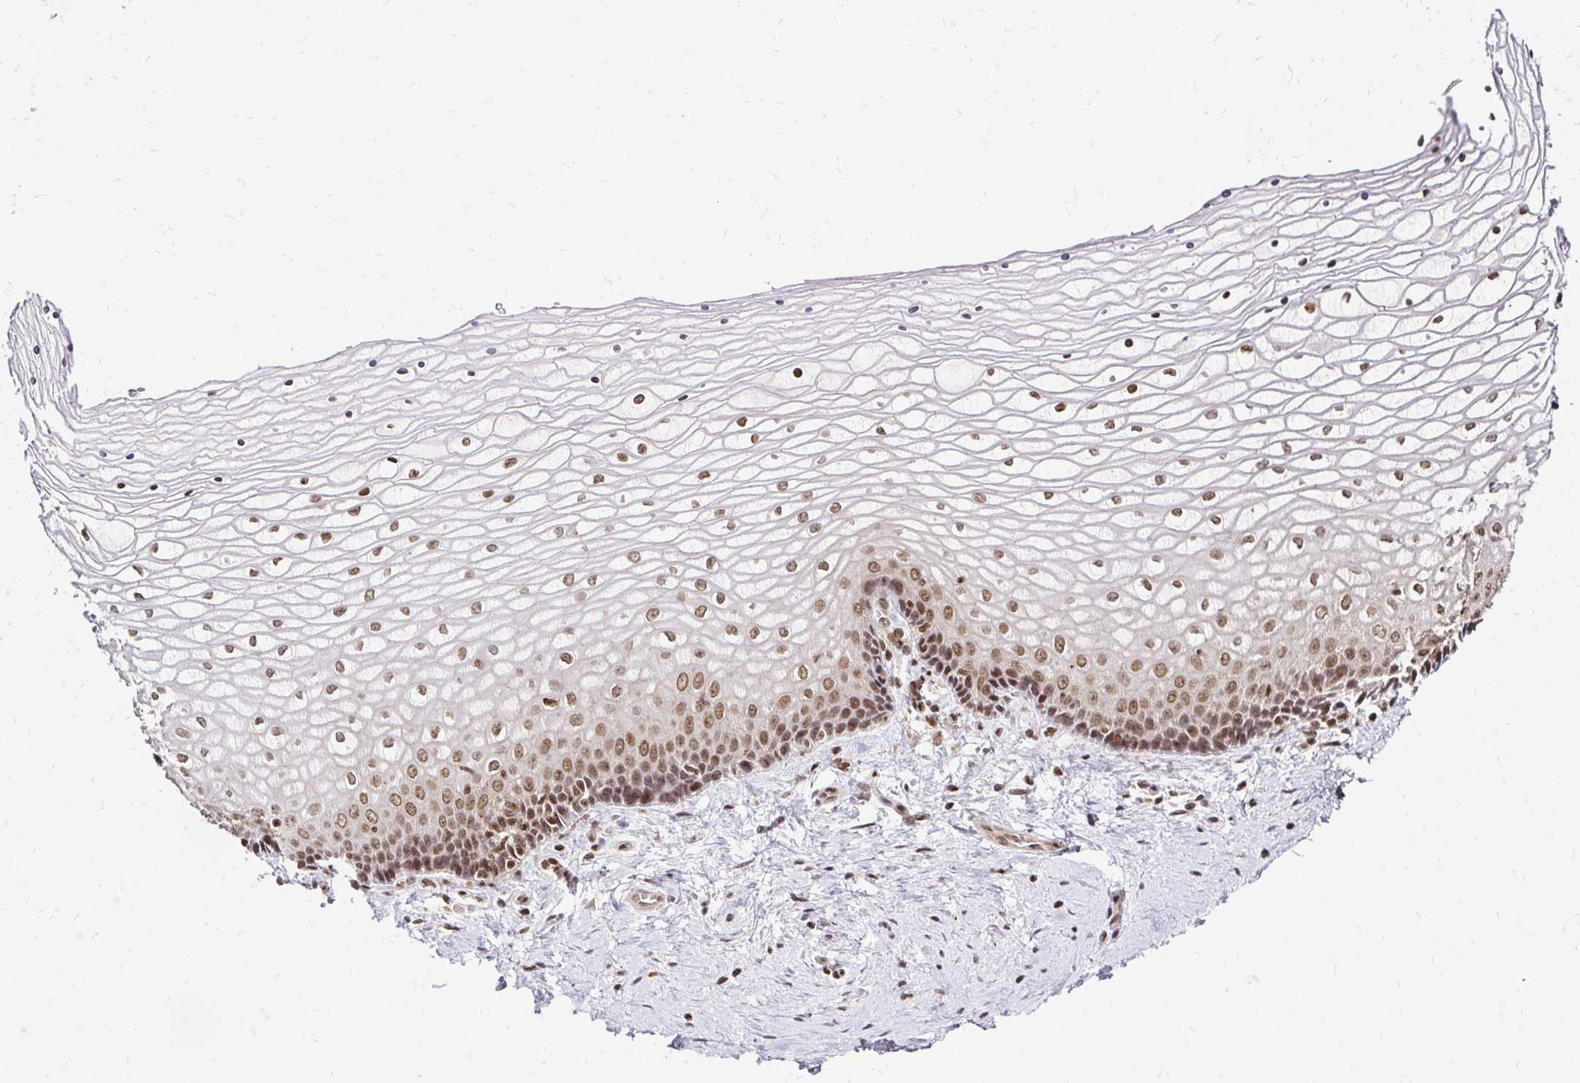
{"staining": {"intensity": "strong", "quantity": "25%-75%", "location": "nuclear"}, "tissue": "vagina", "cell_type": "Squamous epithelial cells", "image_type": "normal", "snomed": [{"axis": "morphology", "description": "Normal tissue, NOS"}, {"axis": "topography", "description": "Vagina"}], "caption": "Human vagina stained for a protein (brown) shows strong nuclear positive expression in approximately 25%-75% of squamous epithelial cells.", "gene": "GLYR1", "patient": {"sex": "female", "age": 45}}